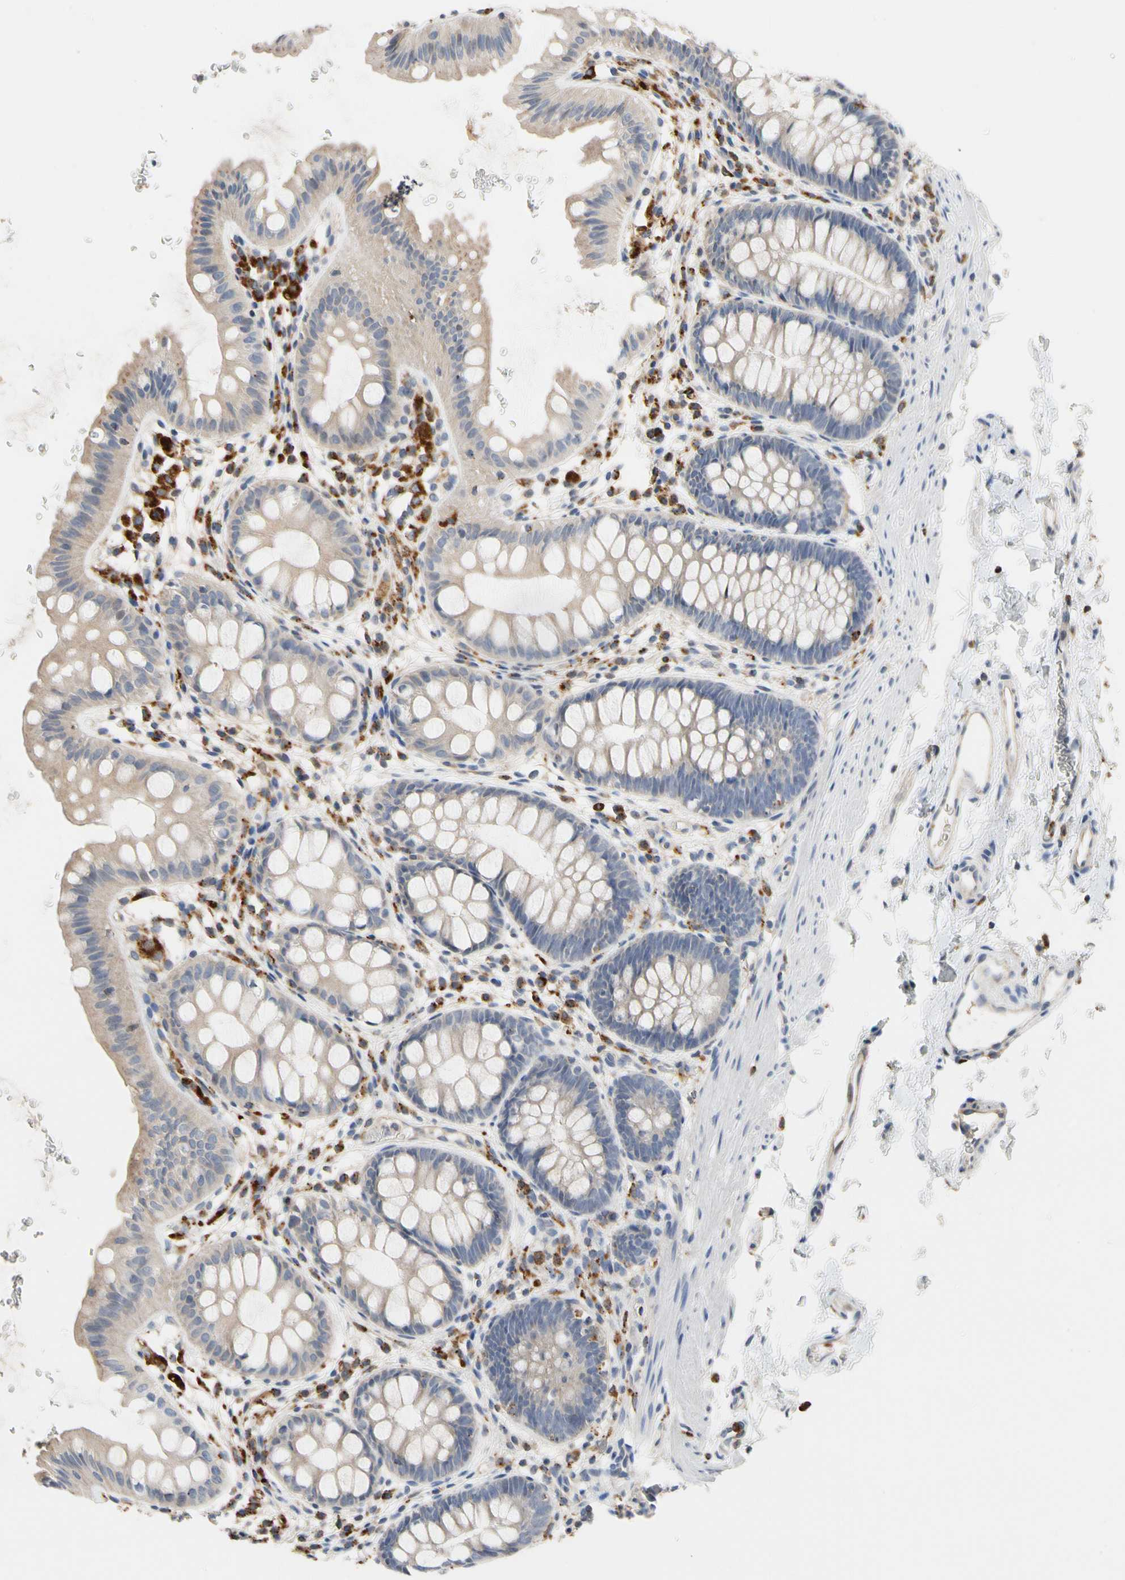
{"staining": {"intensity": "weak", "quantity": ">75%", "location": "cytoplasmic/membranous"}, "tissue": "rectum", "cell_type": "Glandular cells", "image_type": "normal", "snomed": [{"axis": "morphology", "description": "Normal tissue, NOS"}, {"axis": "topography", "description": "Rectum"}], "caption": "Immunohistochemistry (IHC) histopathology image of normal human rectum stained for a protein (brown), which demonstrates low levels of weak cytoplasmic/membranous staining in approximately >75% of glandular cells.", "gene": "ADA2", "patient": {"sex": "female", "age": 24}}